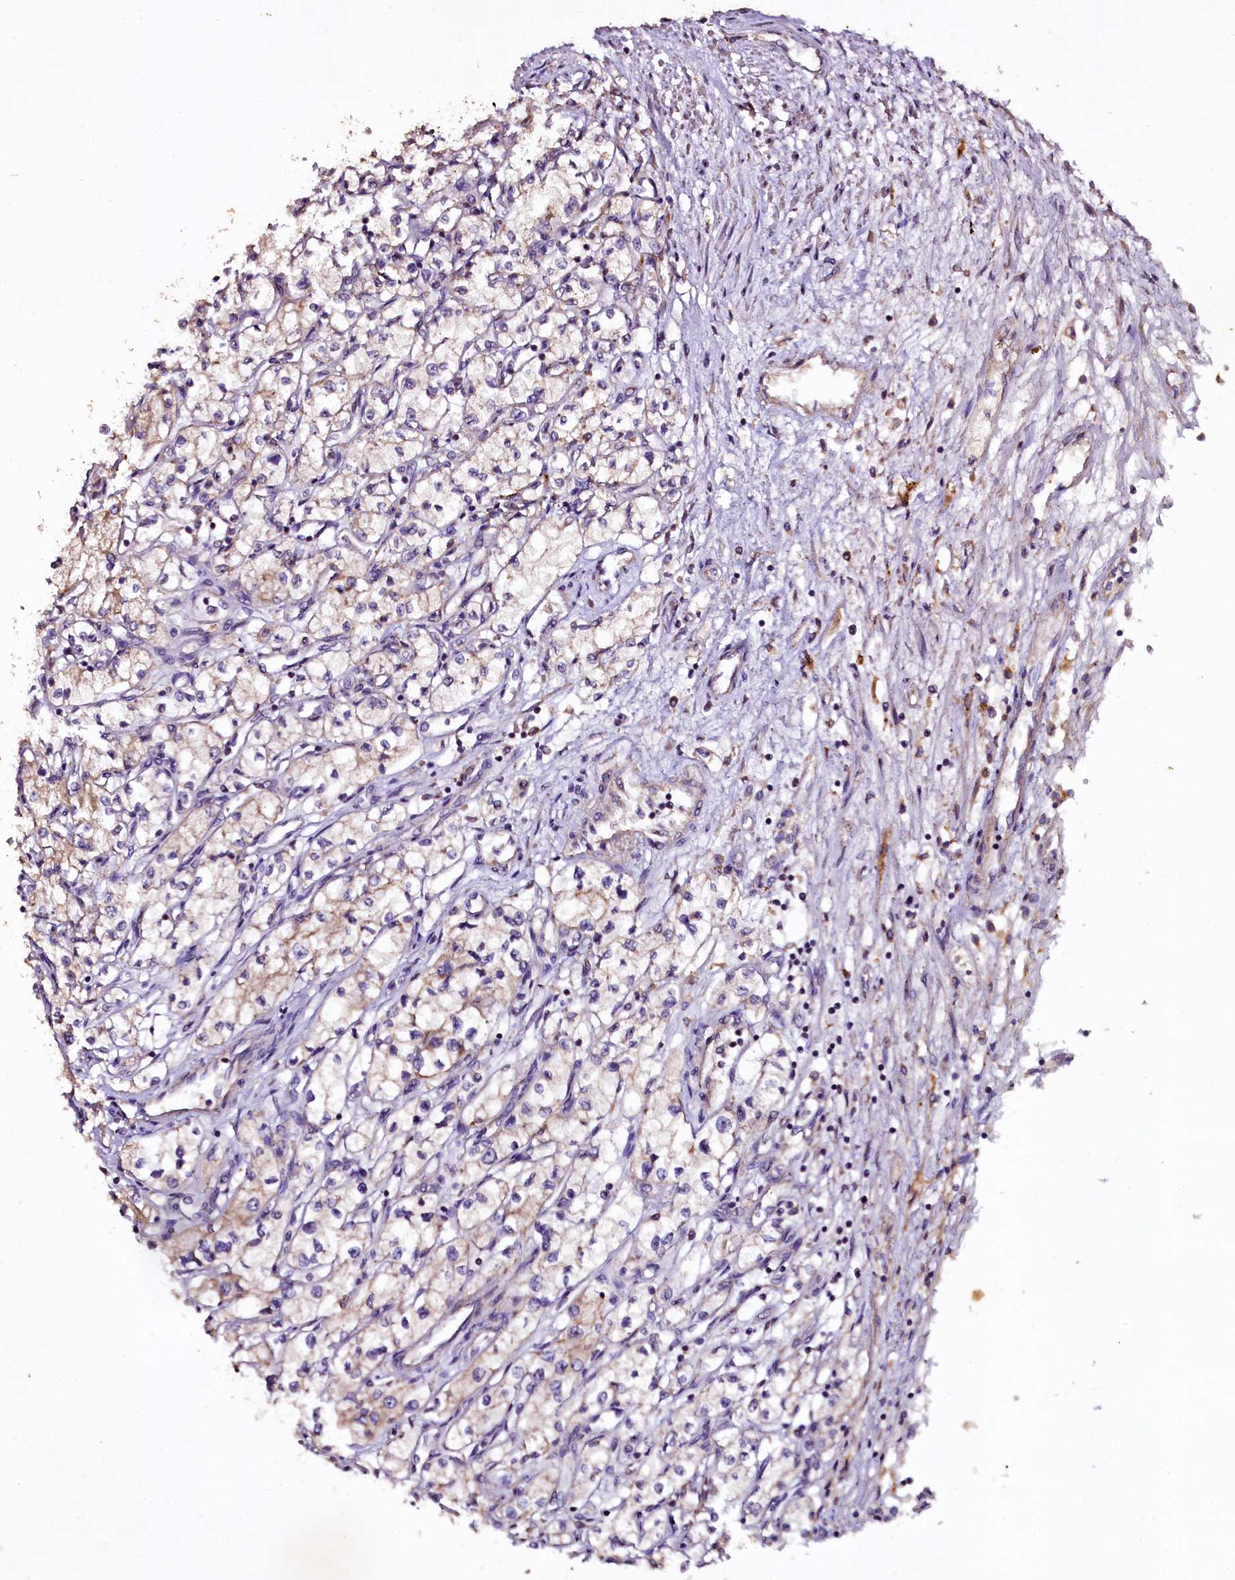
{"staining": {"intensity": "weak", "quantity": "<25%", "location": "cytoplasmic/membranous"}, "tissue": "renal cancer", "cell_type": "Tumor cells", "image_type": "cancer", "snomed": [{"axis": "morphology", "description": "Adenocarcinoma, NOS"}, {"axis": "topography", "description": "Kidney"}], "caption": "Photomicrograph shows no significant protein staining in tumor cells of renal cancer.", "gene": "PLXNB1", "patient": {"sex": "male", "age": 59}}